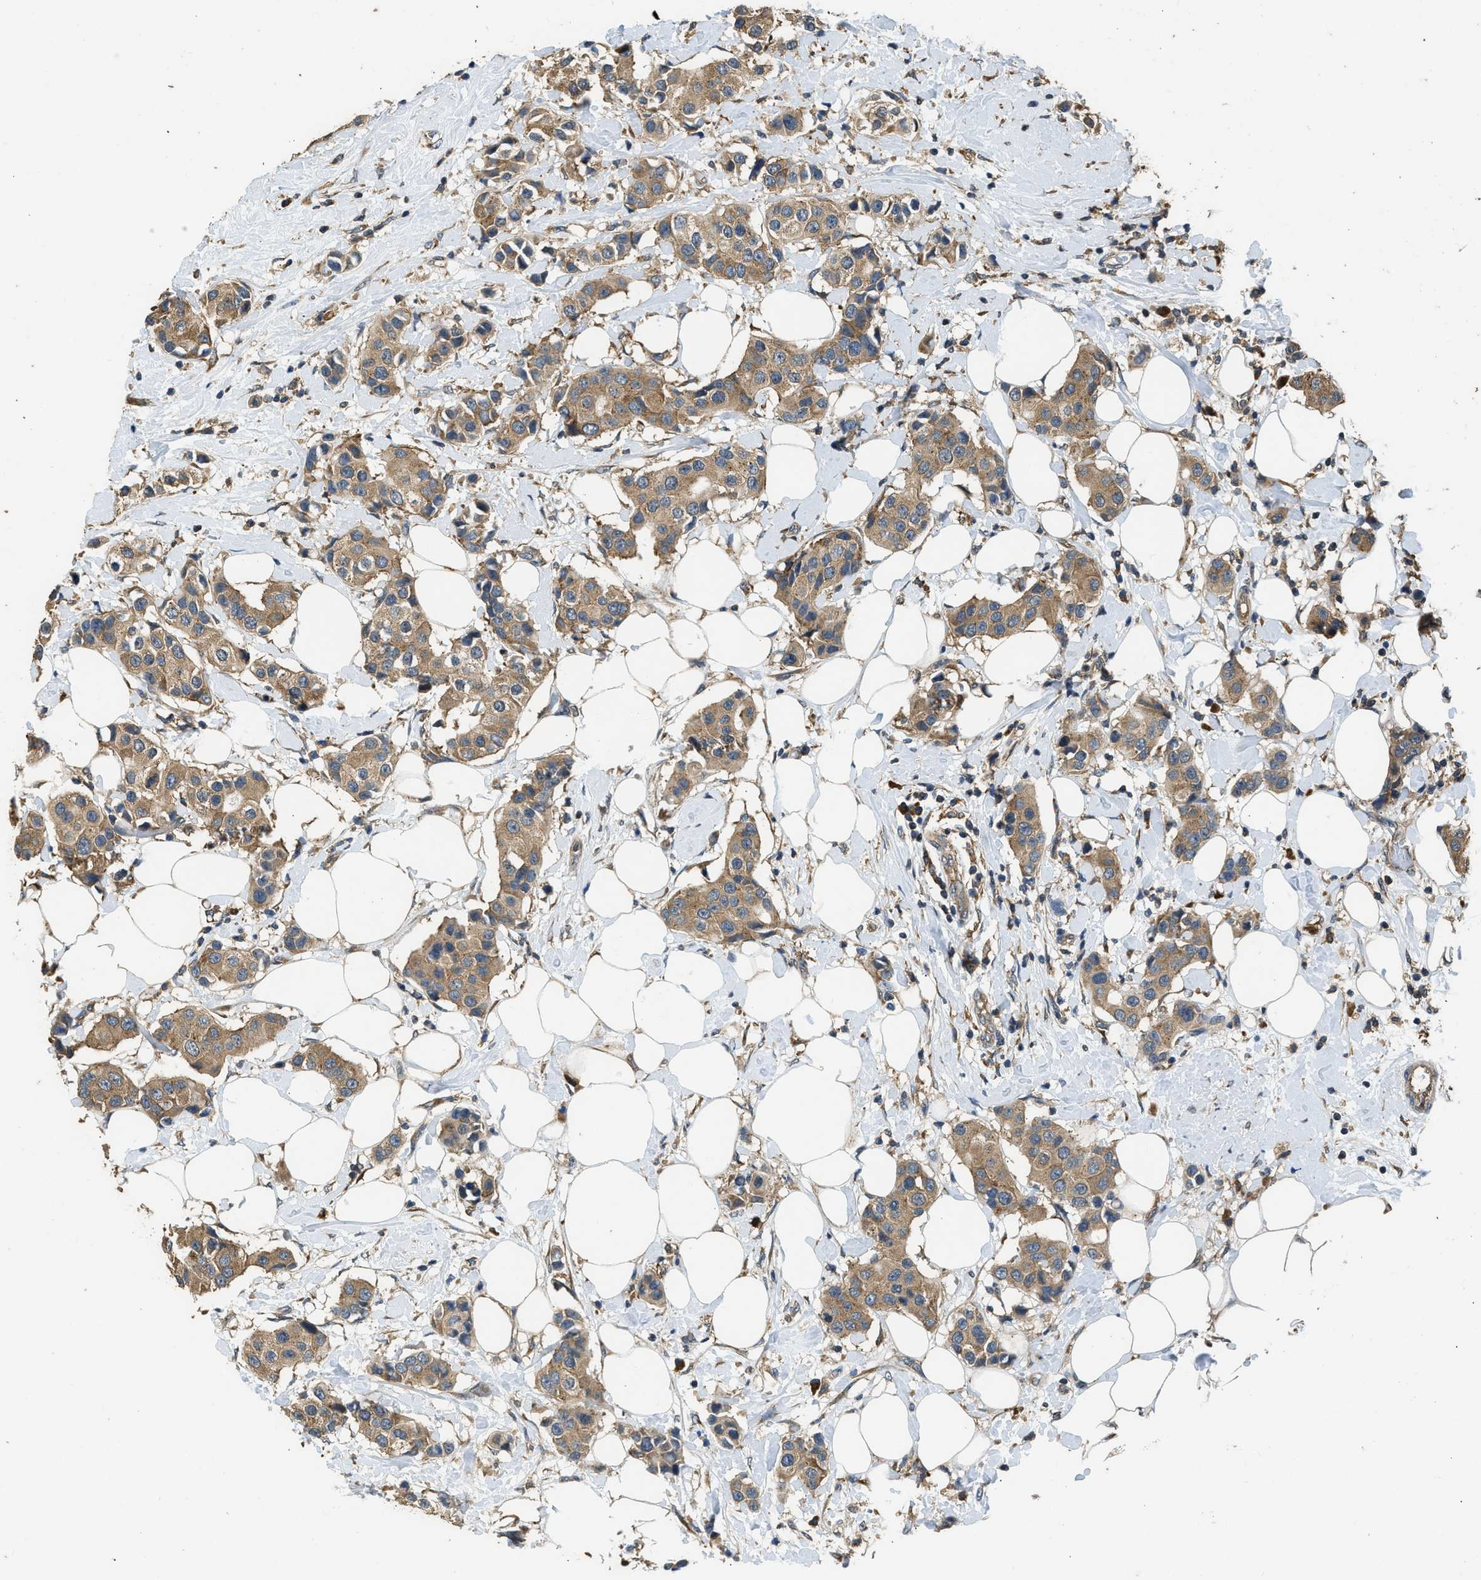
{"staining": {"intensity": "moderate", "quantity": ">75%", "location": "cytoplasmic/membranous"}, "tissue": "breast cancer", "cell_type": "Tumor cells", "image_type": "cancer", "snomed": [{"axis": "morphology", "description": "Normal tissue, NOS"}, {"axis": "morphology", "description": "Duct carcinoma"}, {"axis": "topography", "description": "Breast"}], "caption": "Brown immunohistochemical staining in breast cancer (intraductal carcinoma) shows moderate cytoplasmic/membranous positivity in about >75% of tumor cells. The protein is stained brown, and the nuclei are stained in blue (DAB (3,3'-diaminobenzidine) IHC with brightfield microscopy, high magnification).", "gene": "SLC36A4", "patient": {"sex": "female", "age": 39}}